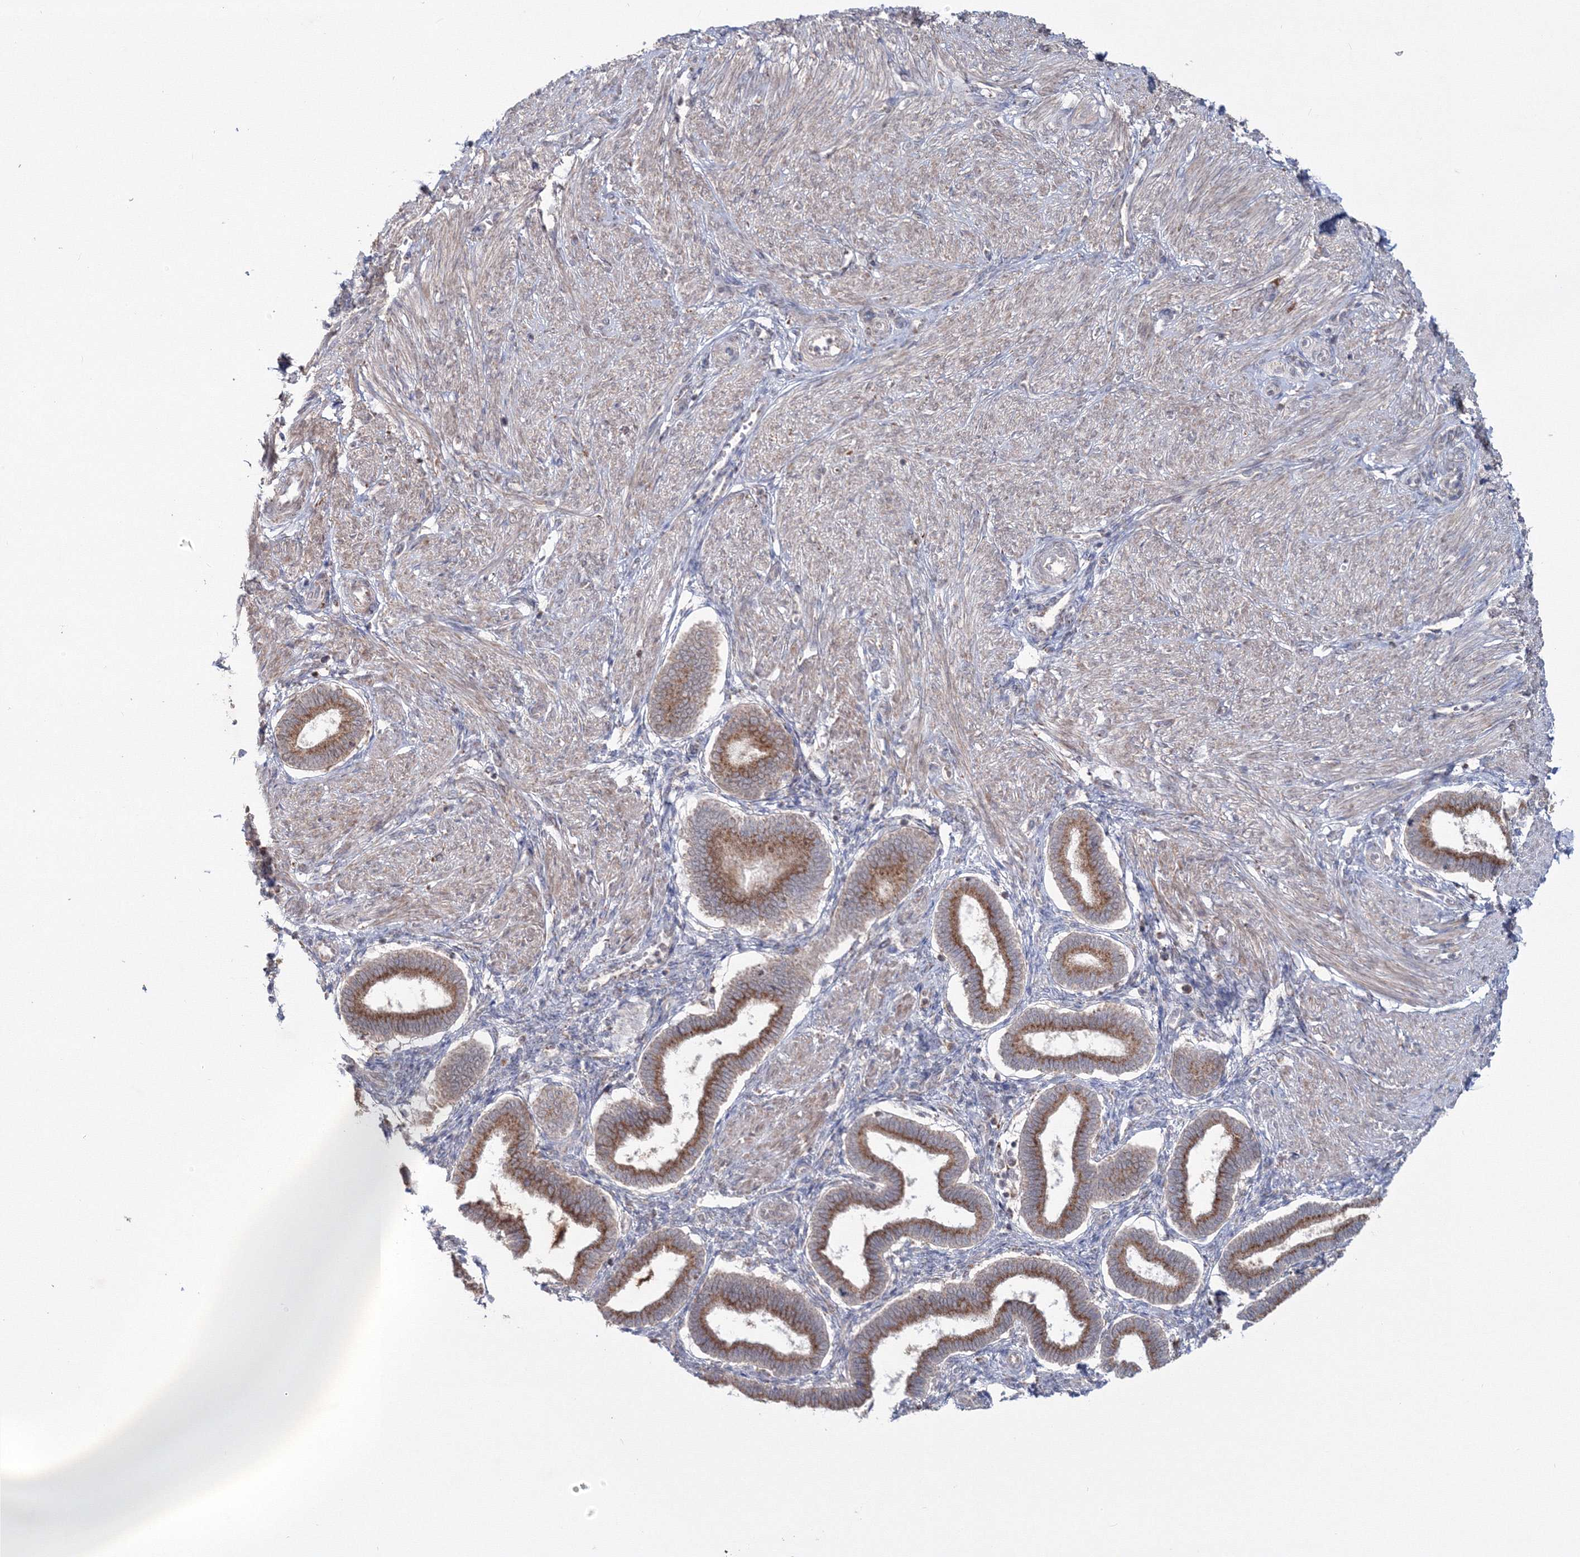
{"staining": {"intensity": "weak", "quantity": "<25%", "location": "cytoplasmic/membranous"}, "tissue": "endometrium", "cell_type": "Cells in endometrial stroma", "image_type": "normal", "snomed": [{"axis": "morphology", "description": "Normal tissue, NOS"}, {"axis": "topography", "description": "Endometrium"}], "caption": "Immunohistochemistry (IHC) photomicrograph of unremarkable endometrium stained for a protein (brown), which displays no expression in cells in endometrial stroma. Brightfield microscopy of immunohistochemistry stained with DAB (3,3'-diaminobenzidine) (brown) and hematoxylin (blue), captured at high magnification.", "gene": "PEX13", "patient": {"sex": "female", "age": 24}}